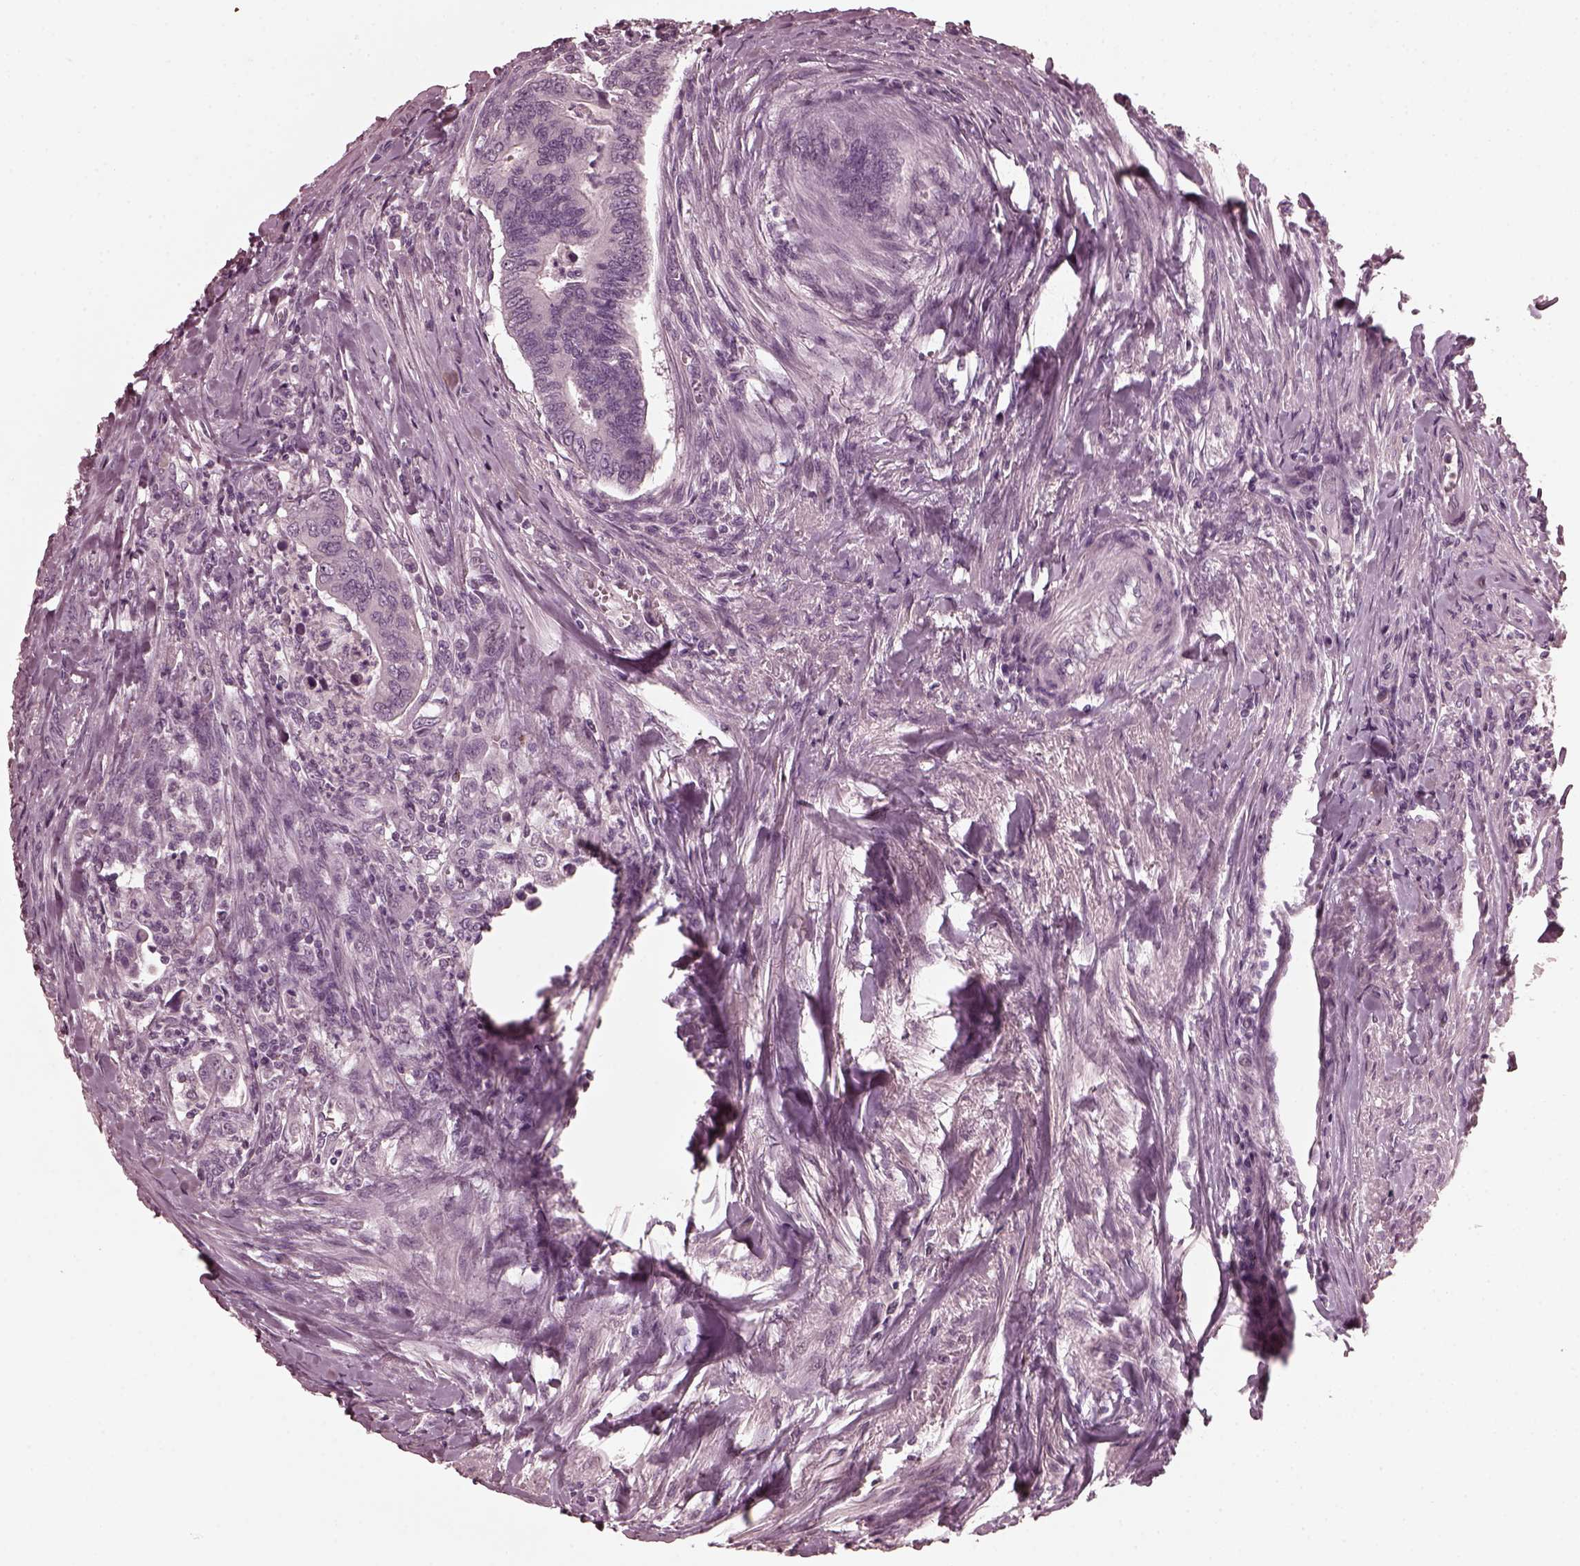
{"staining": {"intensity": "negative", "quantity": "none", "location": "none"}, "tissue": "colorectal cancer", "cell_type": "Tumor cells", "image_type": "cancer", "snomed": [{"axis": "morphology", "description": "Adenocarcinoma, NOS"}, {"axis": "topography", "description": "Colon"}], "caption": "Colorectal adenocarcinoma was stained to show a protein in brown. There is no significant expression in tumor cells.", "gene": "CGA", "patient": {"sex": "female", "age": 67}}